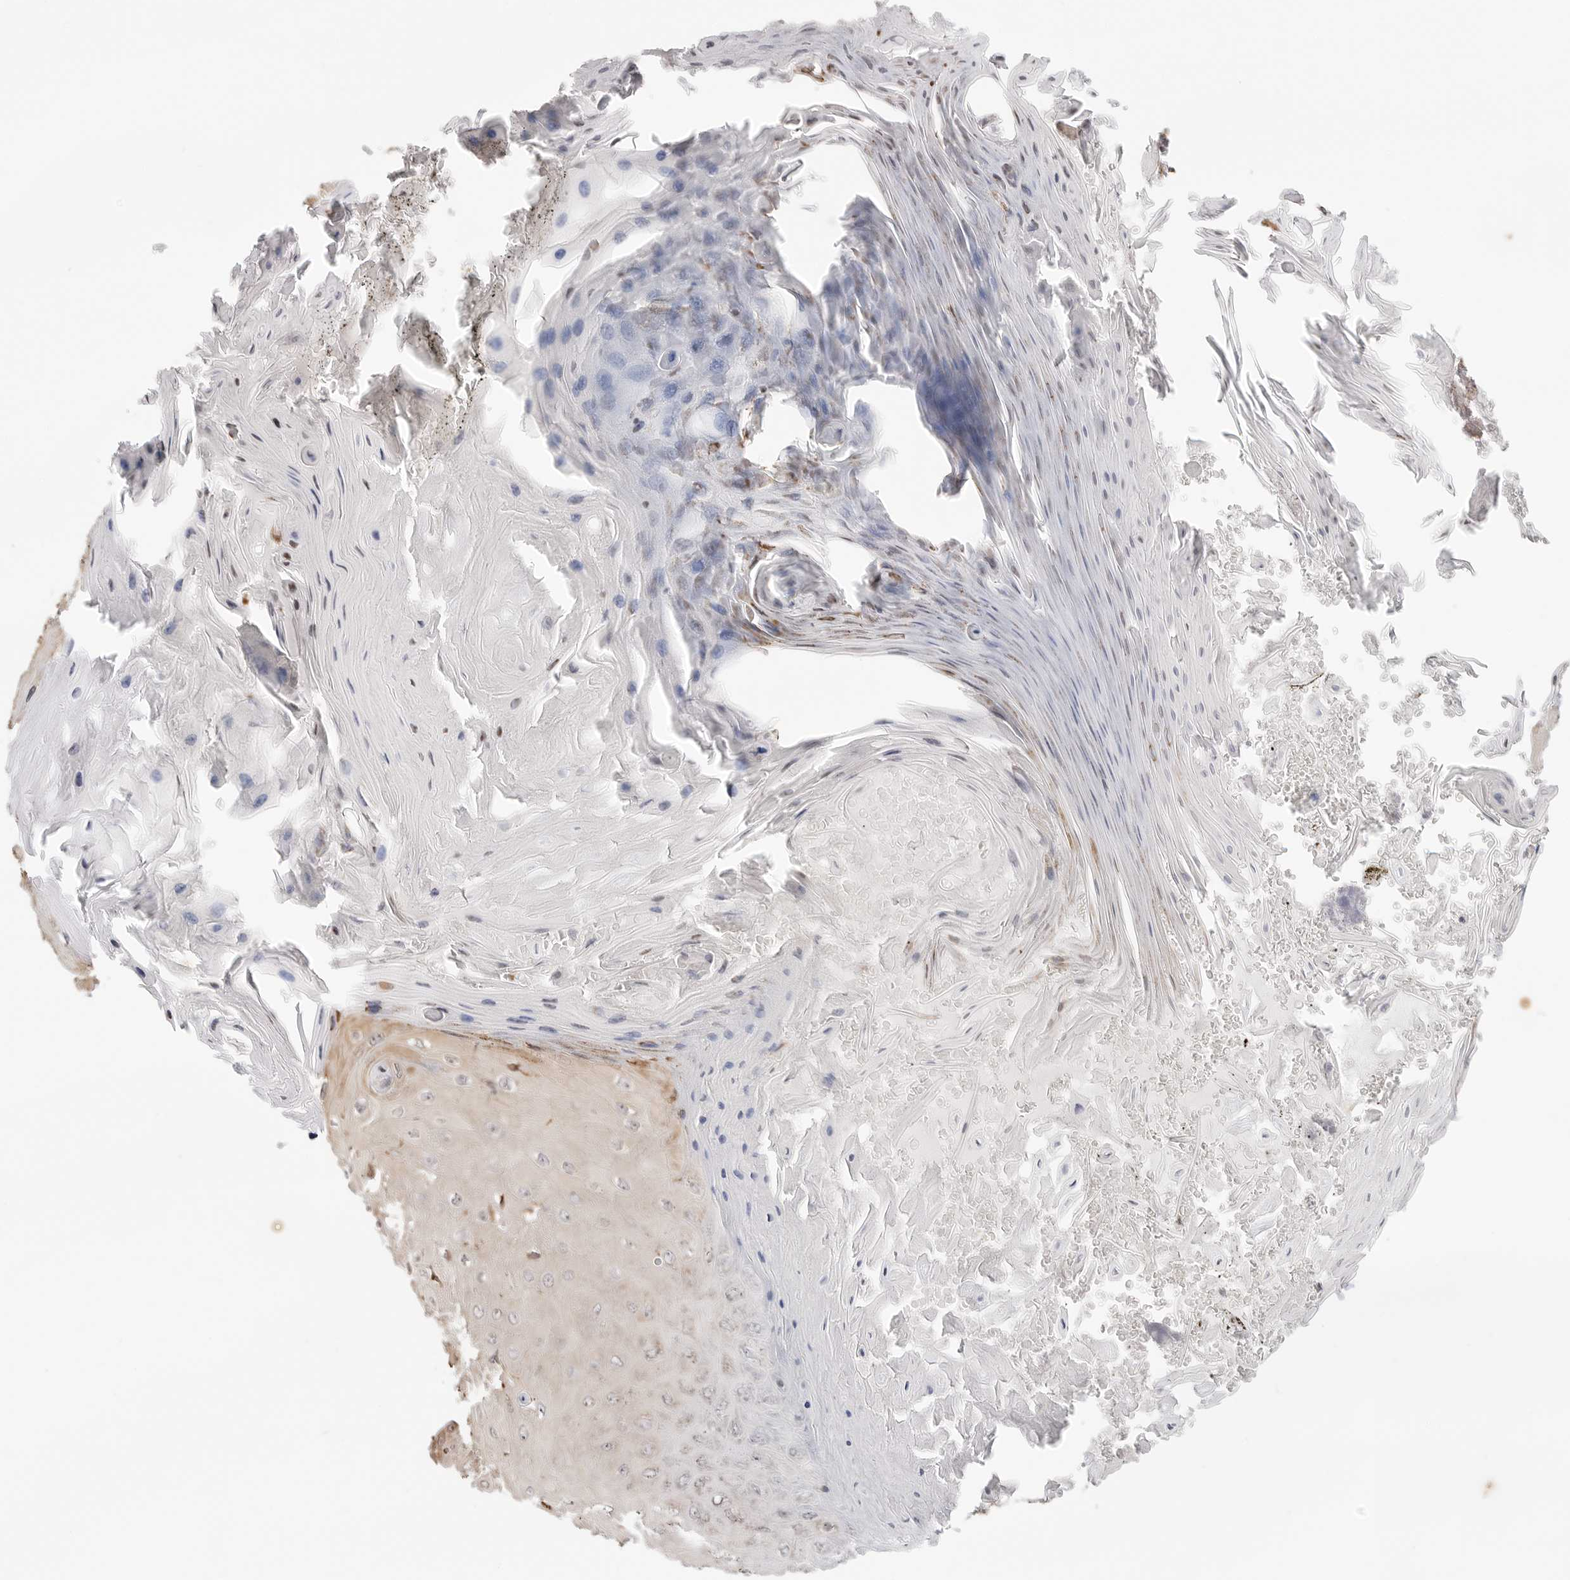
{"staining": {"intensity": "negative", "quantity": "none", "location": "none"}, "tissue": "skin cancer", "cell_type": "Tumor cells", "image_type": "cancer", "snomed": [{"axis": "morphology", "description": "Squamous cell carcinoma, NOS"}, {"axis": "topography", "description": "Skin"}], "caption": "Skin cancer was stained to show a protein in brown. There is no significant staining in tumor cells.", "gene": "FKBP14", "patient": {"sex": "female", "age": 73}}